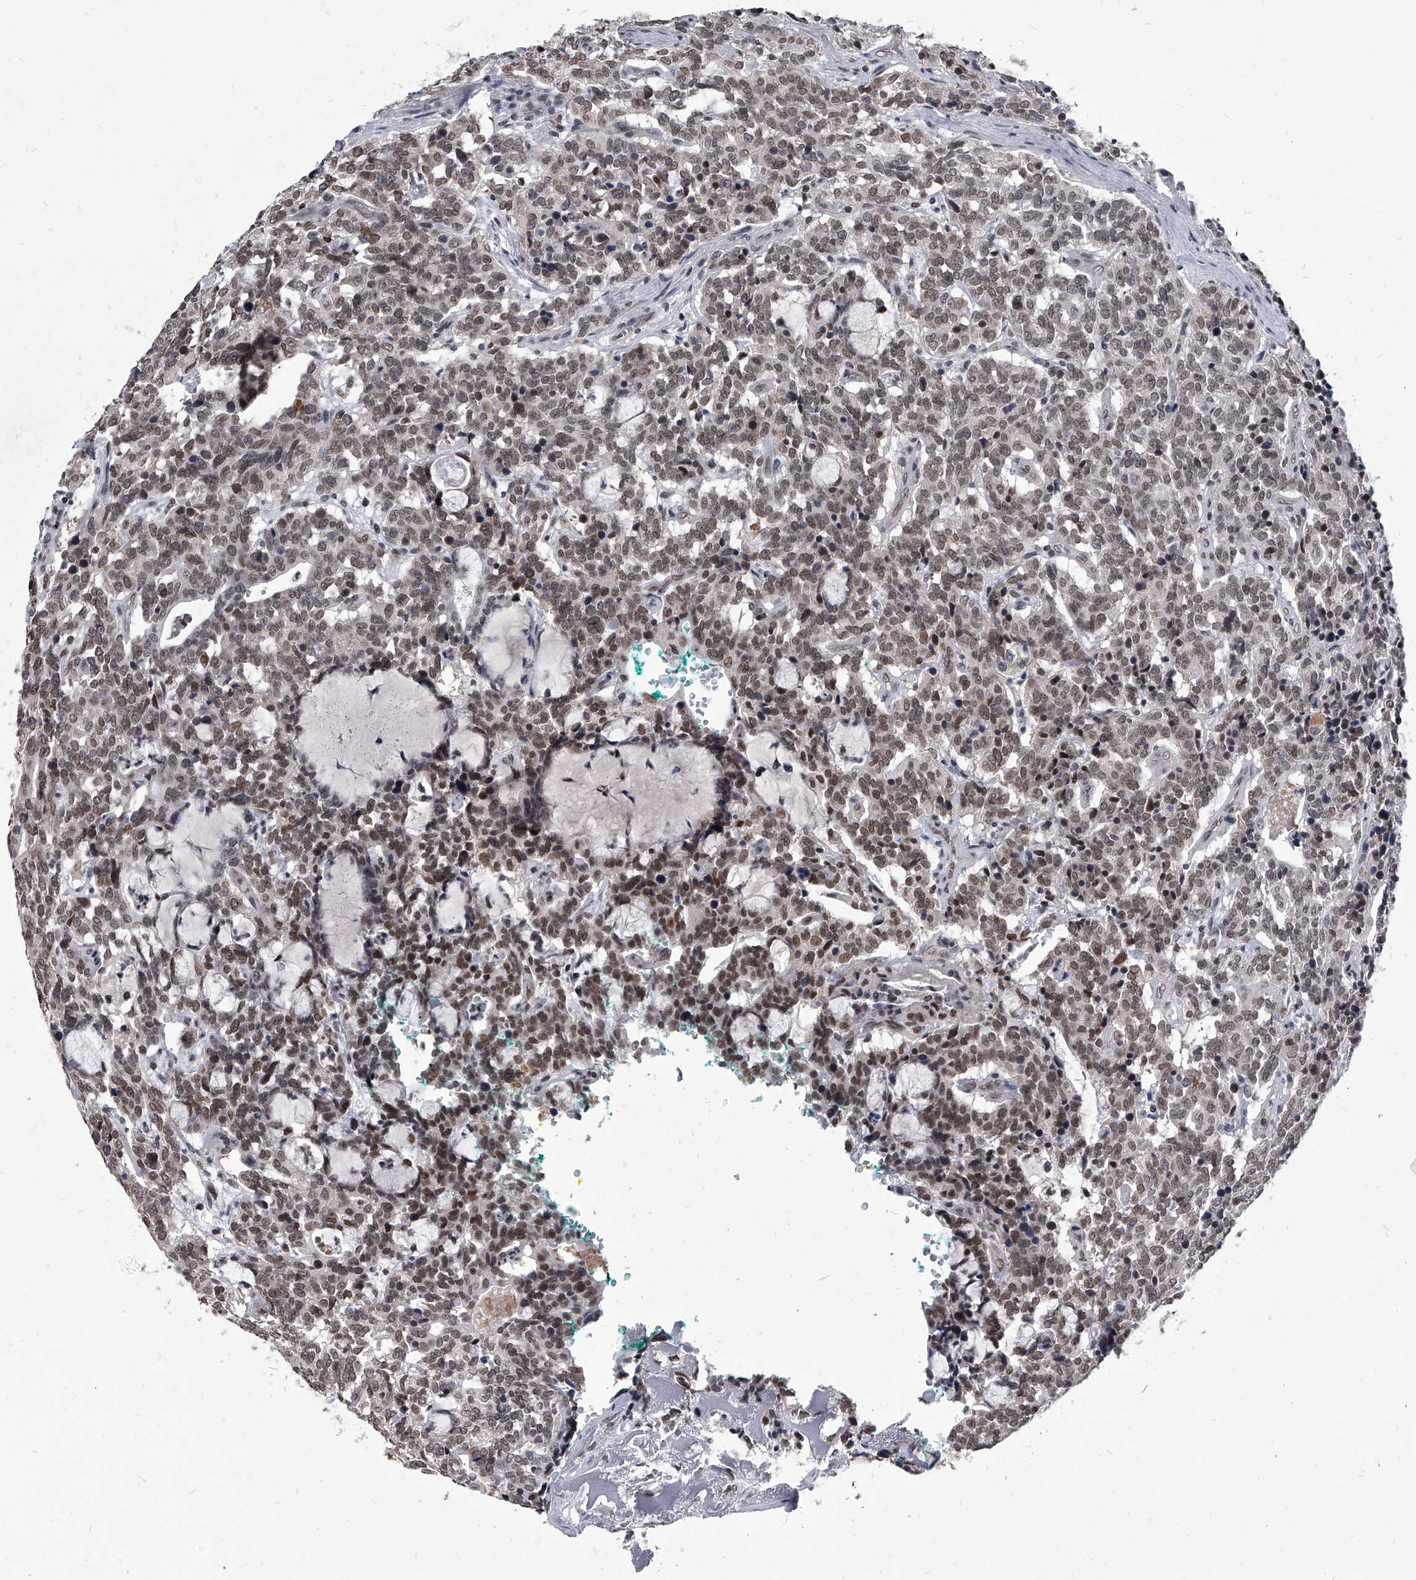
{"staining": {"intensity": "weak", "quantity": ">75%", "location": "nuclear"}, "tissue": "carcinoid", "cell_type": "Tumor cells", "image_type": "cancer", "snomed": [{"axis": "morphology", "description": "Carcinoid, malignant, NOS"}, {"axis": "topography", "description": "Lung"}], "caption": "Immunohistochemical staining of carcinoid reveals low levels of weak nuclear positivity in about >75% of tumor cells.", "gene": "PPIL4", "patient": {"sex": "female", "age": 46}}